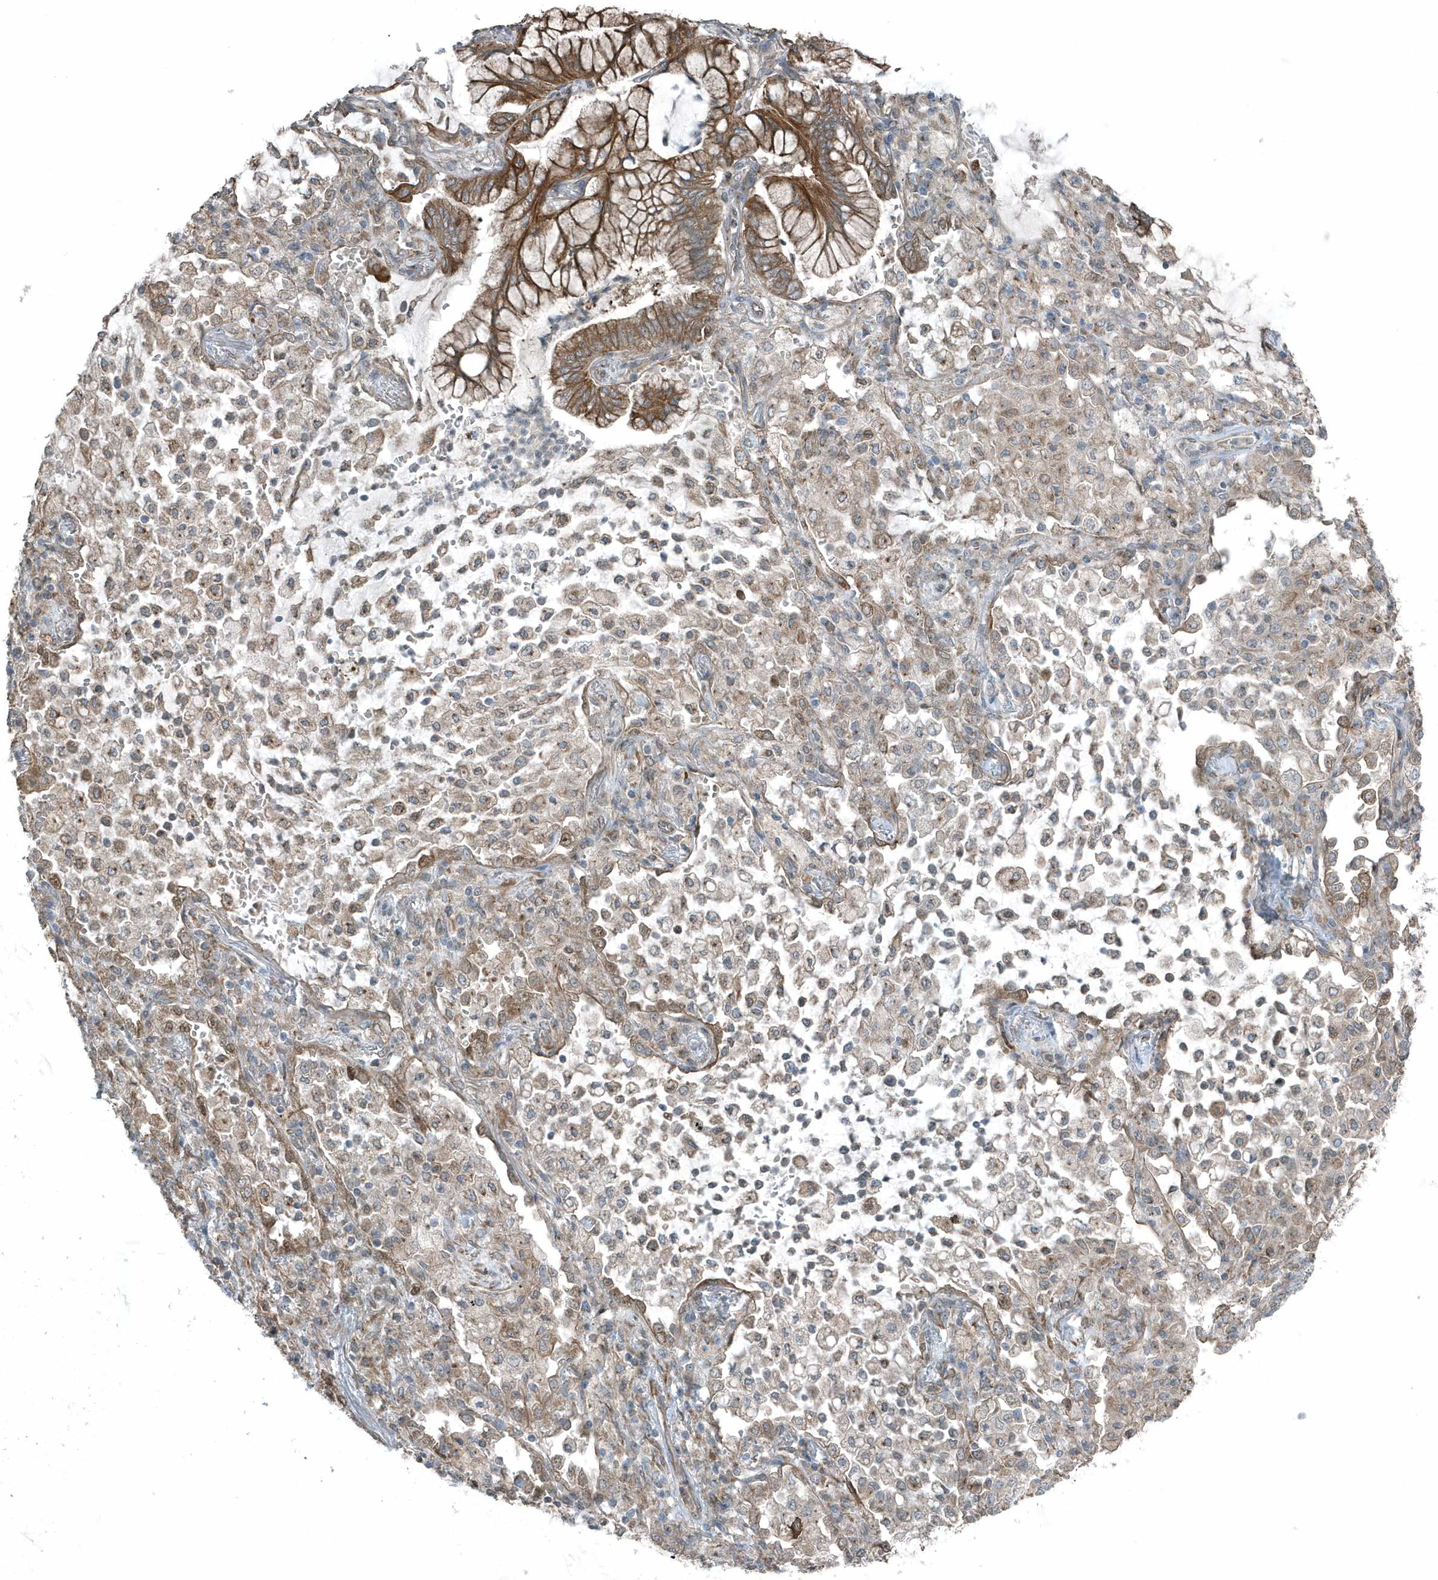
{"staining": {"intensity": "moderate", "quantity": ">75%", "location": "cytoplasmic/membranous"}, "tissue": "lung cancer", "cell_type": "Tumor cells", "image_type": "cancer", "snomed": [{"axis": "morphology", "description": "Adenocarcinoma, NOS"}, {"axis": "topography", "description": "Lung"}], "caption": "Immunohistochemical staining of human adenocarcinoma (lung) shows moderate cytoplasmic/membranous protein positivity in about >75% of tumor cells. (Brightfield microscopy of DAB IHC at high magnification).", "gene": "GCC2", "patient": {"sex": "female", "age": 70}}